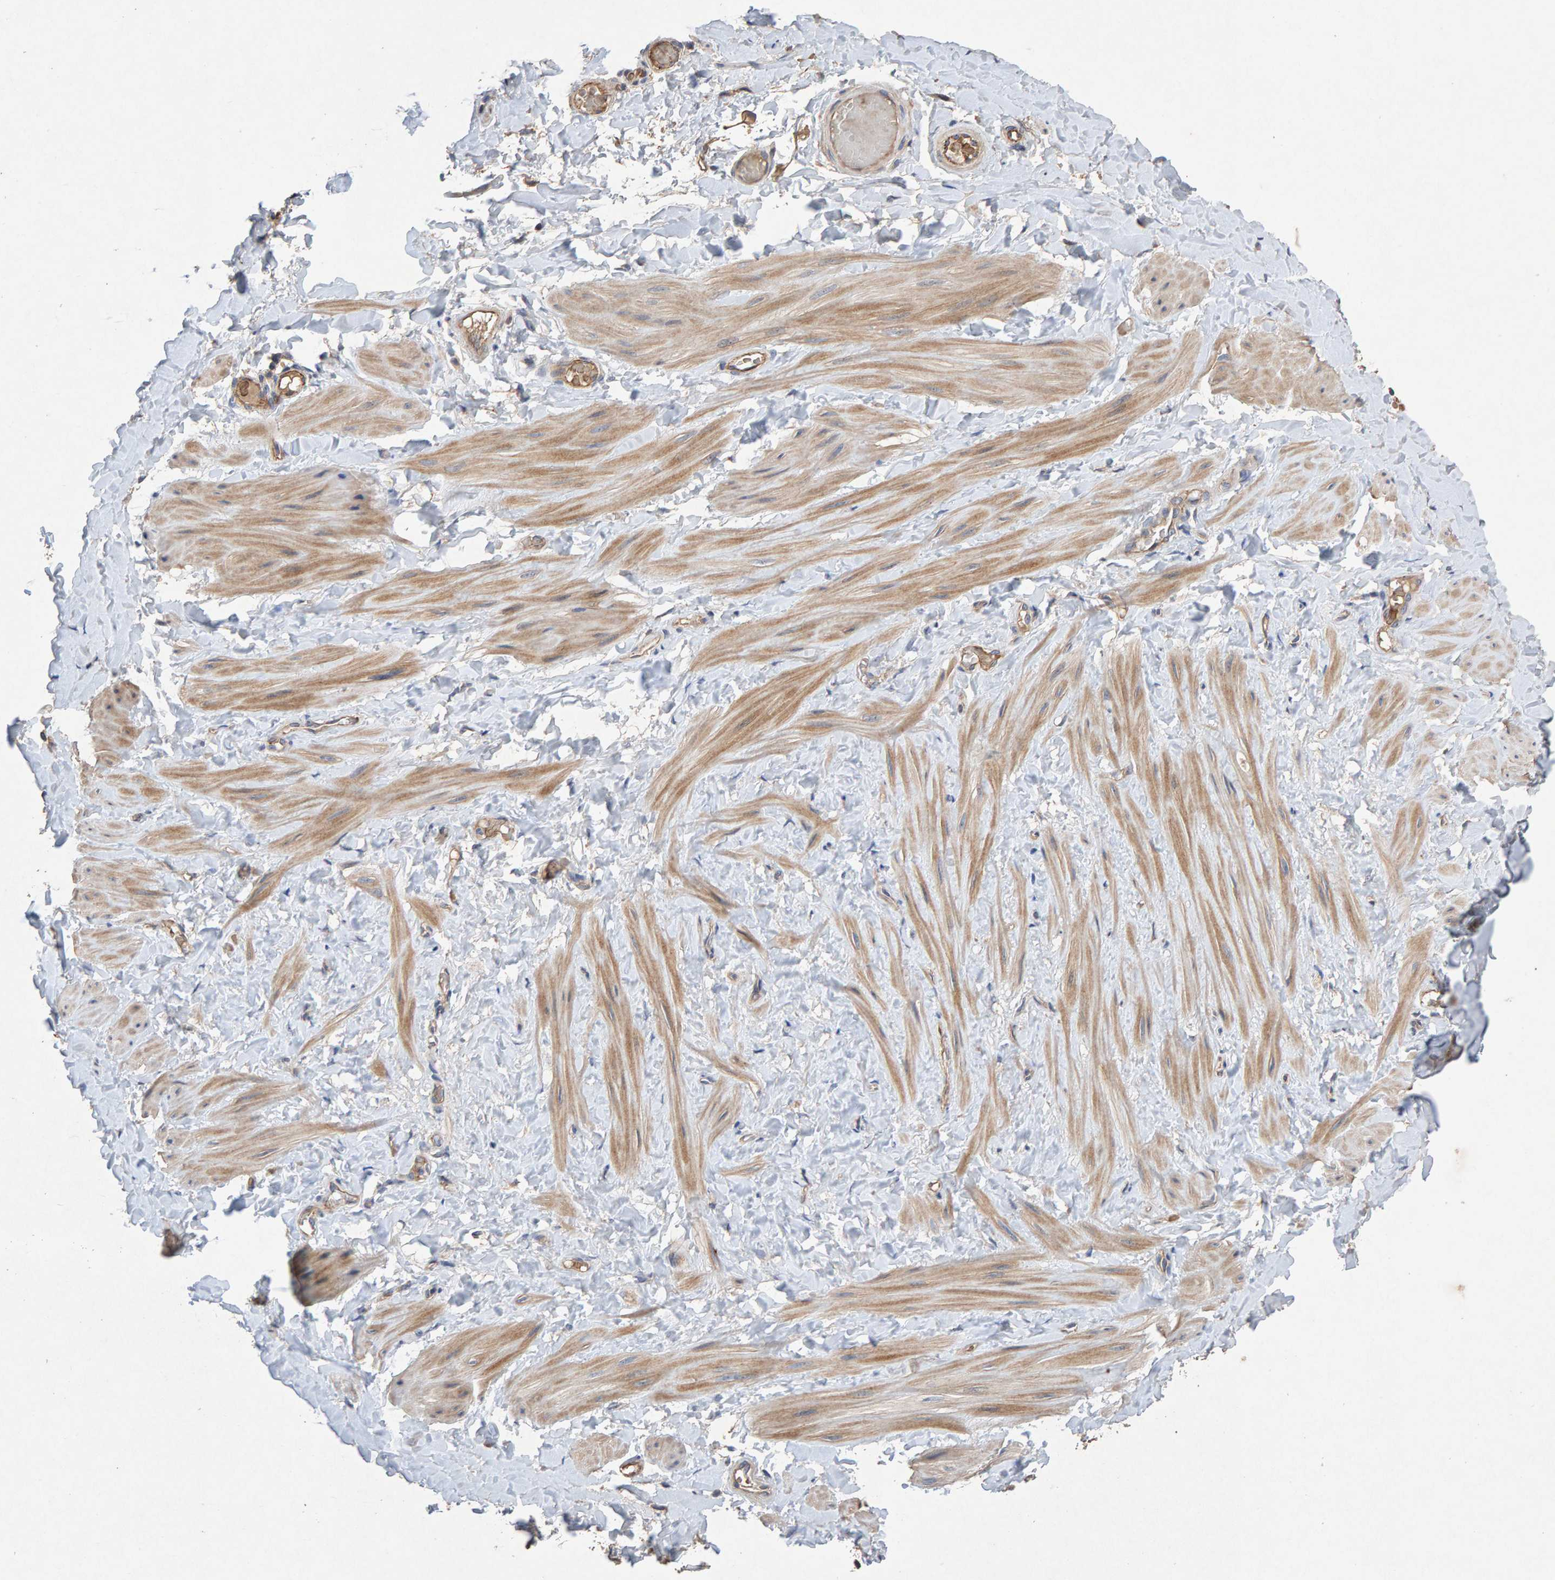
{"staining": {"intensity": "weak", "quantity": ">75%", "location": "cytoplasmic/membranous"}, "tissue": "adipose tissue", "cell_type": "Adipocytes", "image_type": "normal", "snomed": [{"axis": "morphology", "description": "Normal tissue, NOS"}, {"axis": "topography", "description": "Adipose tissue"}, {"axis": "topography", "description": "Vascular tissue"}, {"axis": "topography", "description": "Peripheral nerve tissue"}], "caption": "The photomicrograph reveals staining of unremarkable adipose tissue, revealing weak cytoplasmic/membranous protein staining (brown color) within adipocytes. The staining is performed using DAB brown chromogen to label protein expression. The nuclei are counter-stained blue using hematoxylin.", "gene": "EFR3A", "patient": {"sex": "male", "age": 25}}